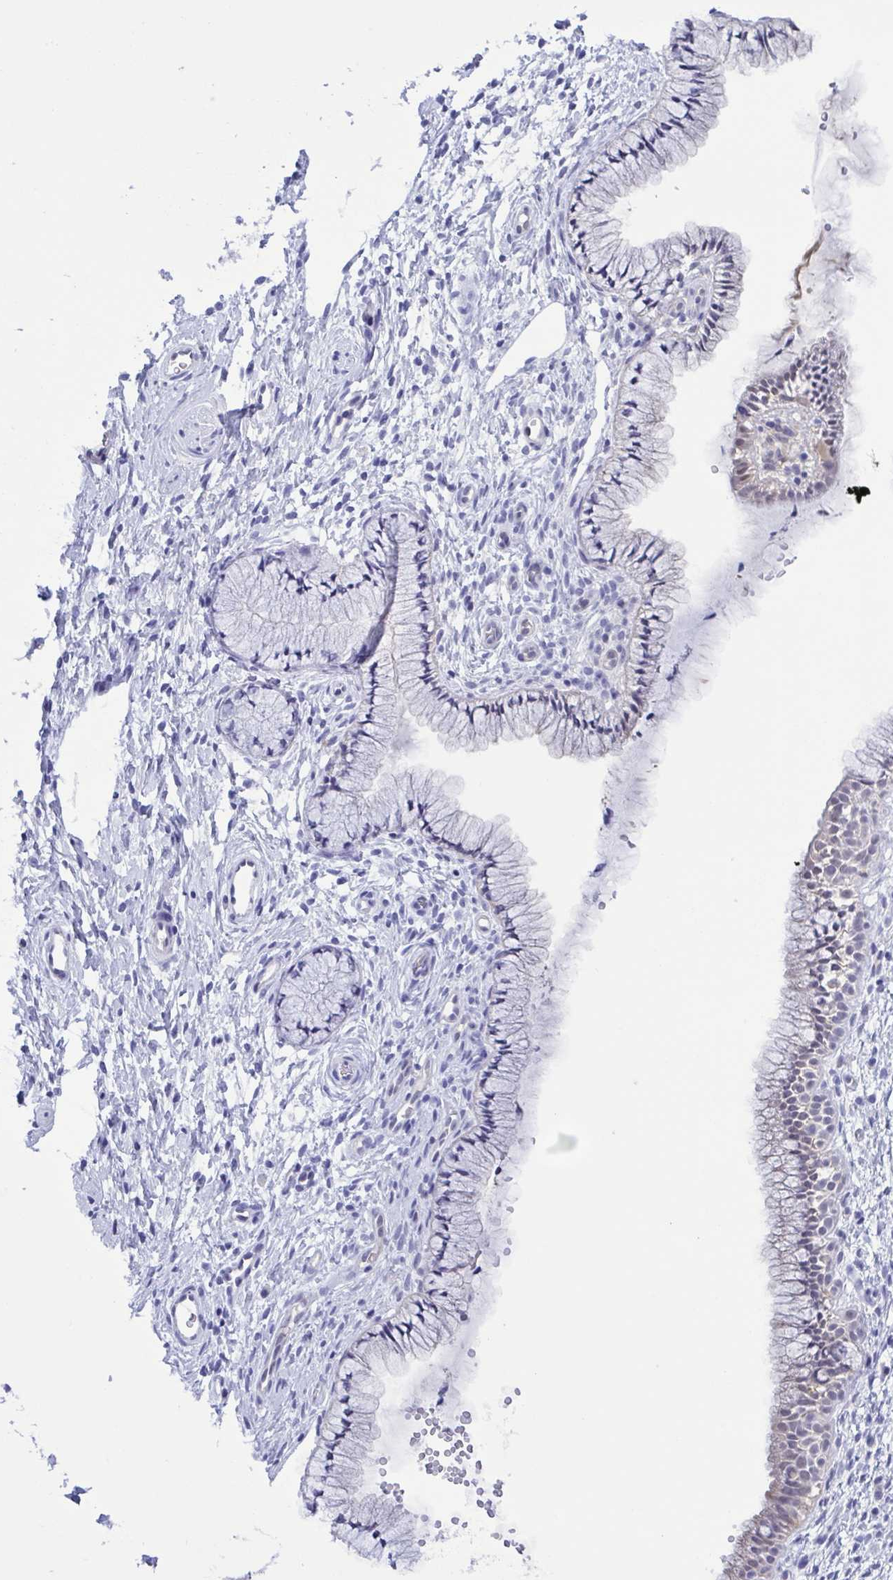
{"staining": {"intensity": "negative", "quantity": "none", "location": "none"}, "tissue": "cervix", "cell_type": "Glandular cells", "image_type": "normal", "snomed": [{"axis": "morphology", "description": "Normal tissue, NOS"}, {"axis": "topography", "description": "Cervix"}], "caption": "Glandular cells are negative for brown protein staining in unremarkable cervix. (Stains: DAB (3,3'-diaminobenzidine) immunohistochemistry (IHC) with hematoxylin counter stain, Microscopy: brightfield microscopy at high magnification).", "gene": "LDHC", "patient": {"sex": "female", "age": 36}}